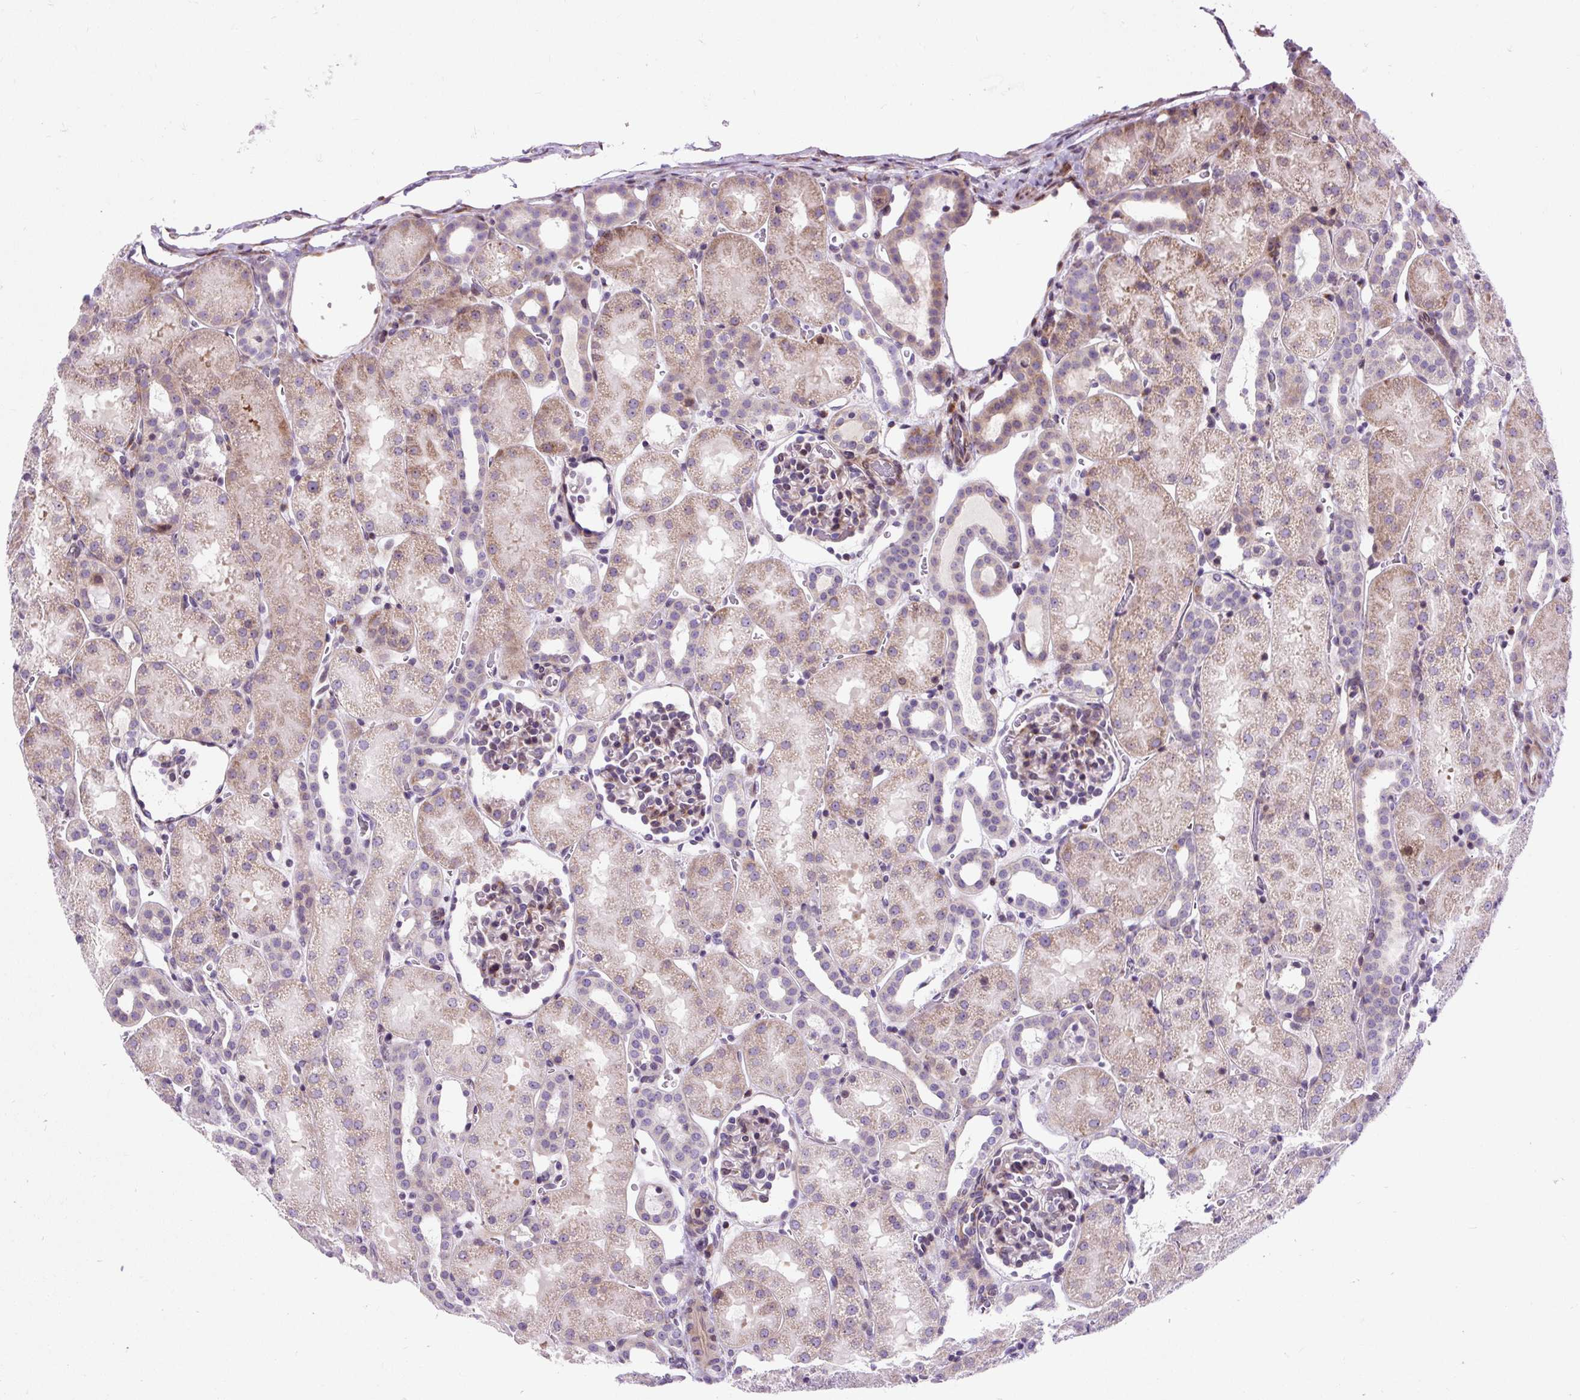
{"staining": {"intensity": "moderate", "quantity": "25%-75%", "location": "cytoplasmic/membranous"}, "tissue": "kidney", "cell_type": "Cells in glomeruli", "image_type": "normal", "snomed": [{"axis": "morphology", "description": "Normal tissue, NOS"}, {"axis": "topography", "description": "Kidney"}], "caption": "Brown immunohistochemical staining in unremarkable kidney displays moderate cytoplasmic/membranous staining in about 25%-75% of cells in glomeruli.", "gene": "CISD3", "patient": {"sex": "male", "age": 2}}